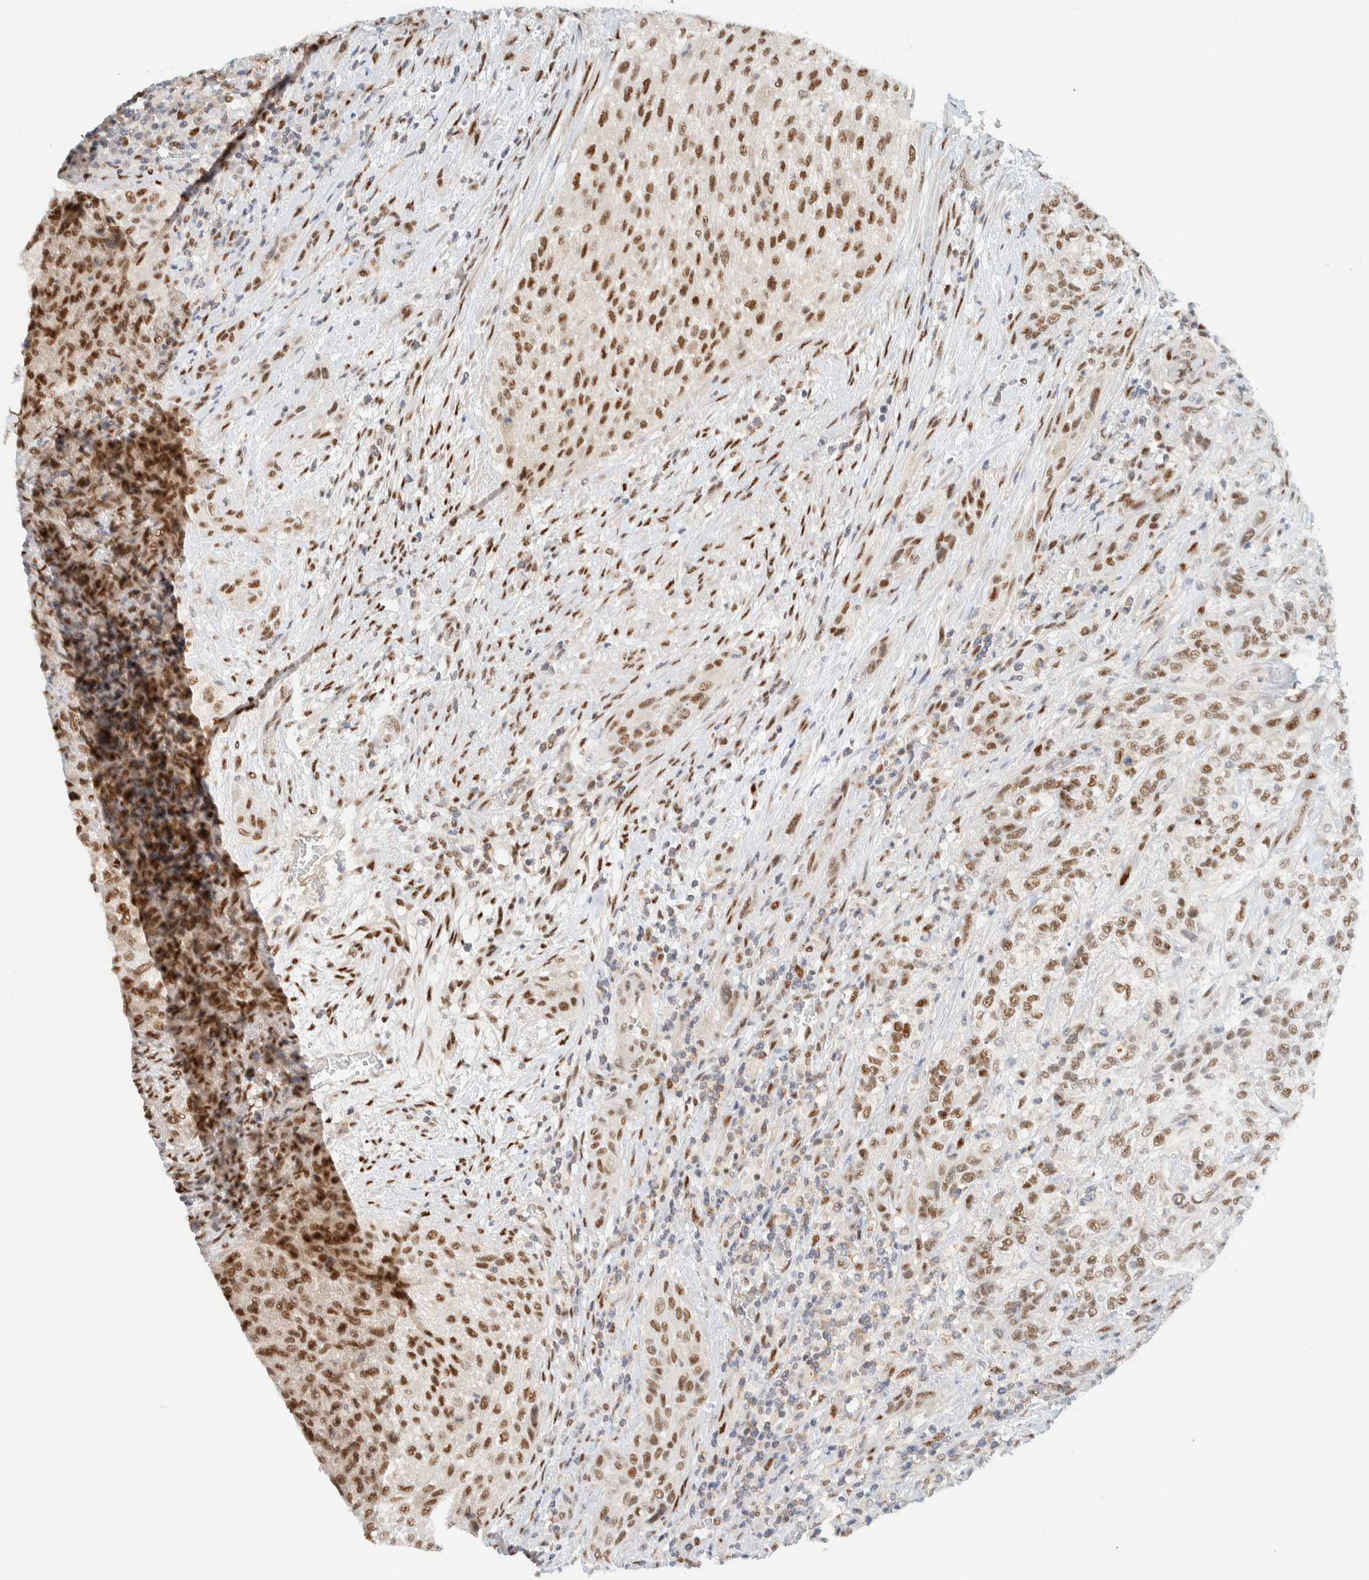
{"staining": {"intensity": "moderate", "quantity": ">75%", "location": "nuclear"}, "tissue": "urothelial cancer", "cell_type": "Tumor cells", "image_type": "cancer", "snomed": [{"axis": "morphology", "description": "Urothelial carcinoma, Low grade"}, {"axis": "morphology", "description": "Urothelial carcinoma, High grade"}, {"axis": "topography", "description": "Urinary bladder"}], "caption": "A brown stain labels moderate nuclear expression of a protein in urothelial carcinoma (low-grade) tumor cells.", "gene": "ZNF683", "patient": {"sex": "male", "age": 35}}